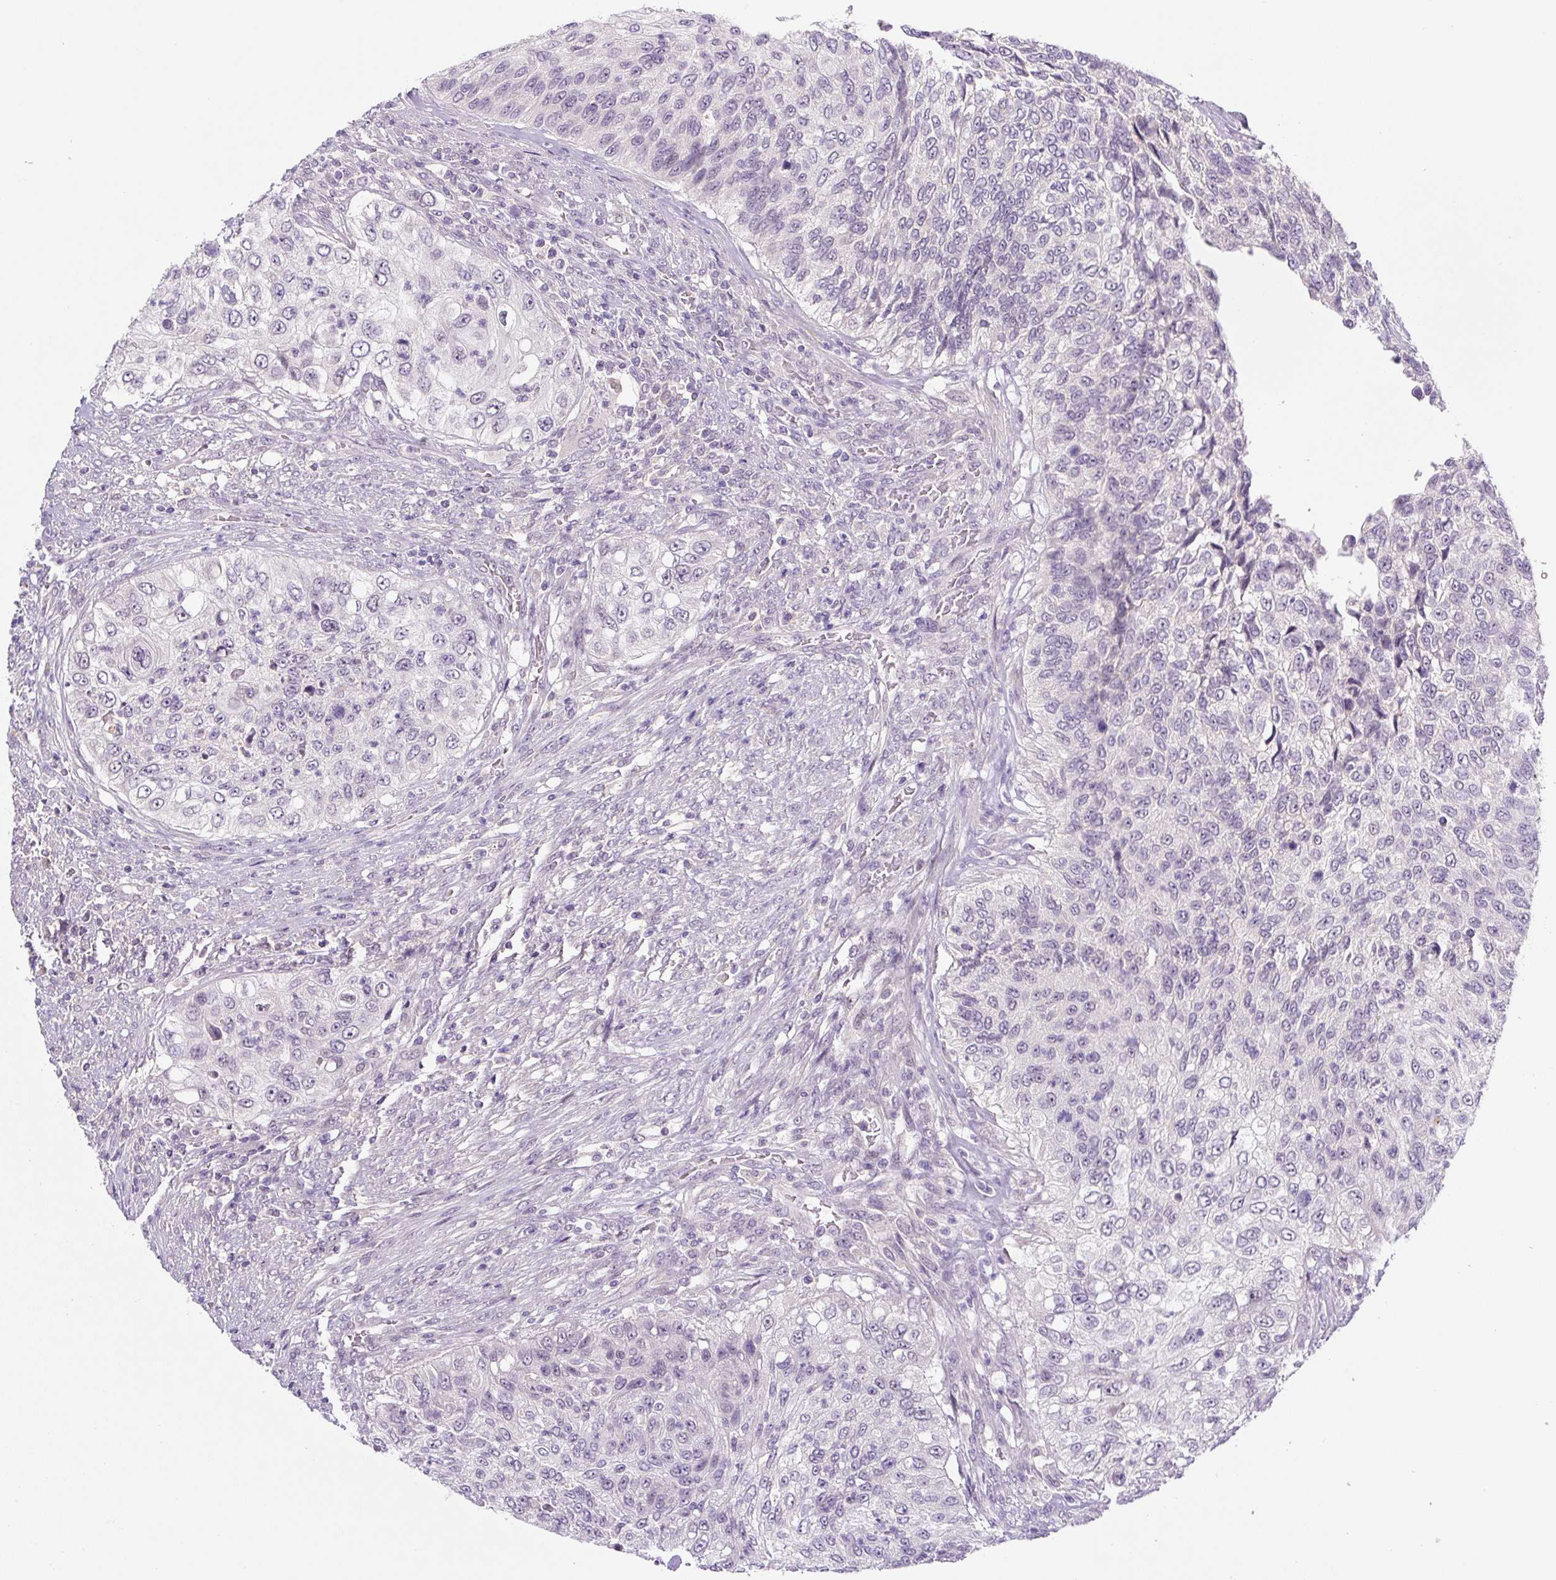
{"staining": {"intensity": "negative", "quantity": "none", "location": "none"}, "tissue": "urothelial cancer", "cell_type": "Tumor cells", "image_type": "cancer", "snomed": [{"axis": "morphology", "description": "Urothelial carcinoma, High grade"}, {"axis": "topography", "description": "Urinary bladder"}], "caption": "Tumor cells are negative for brown protein staining in high-grade urothelial carcinoma.", "gene": "PRKAA2", "patient": {"sex": "female", "age": 60}}